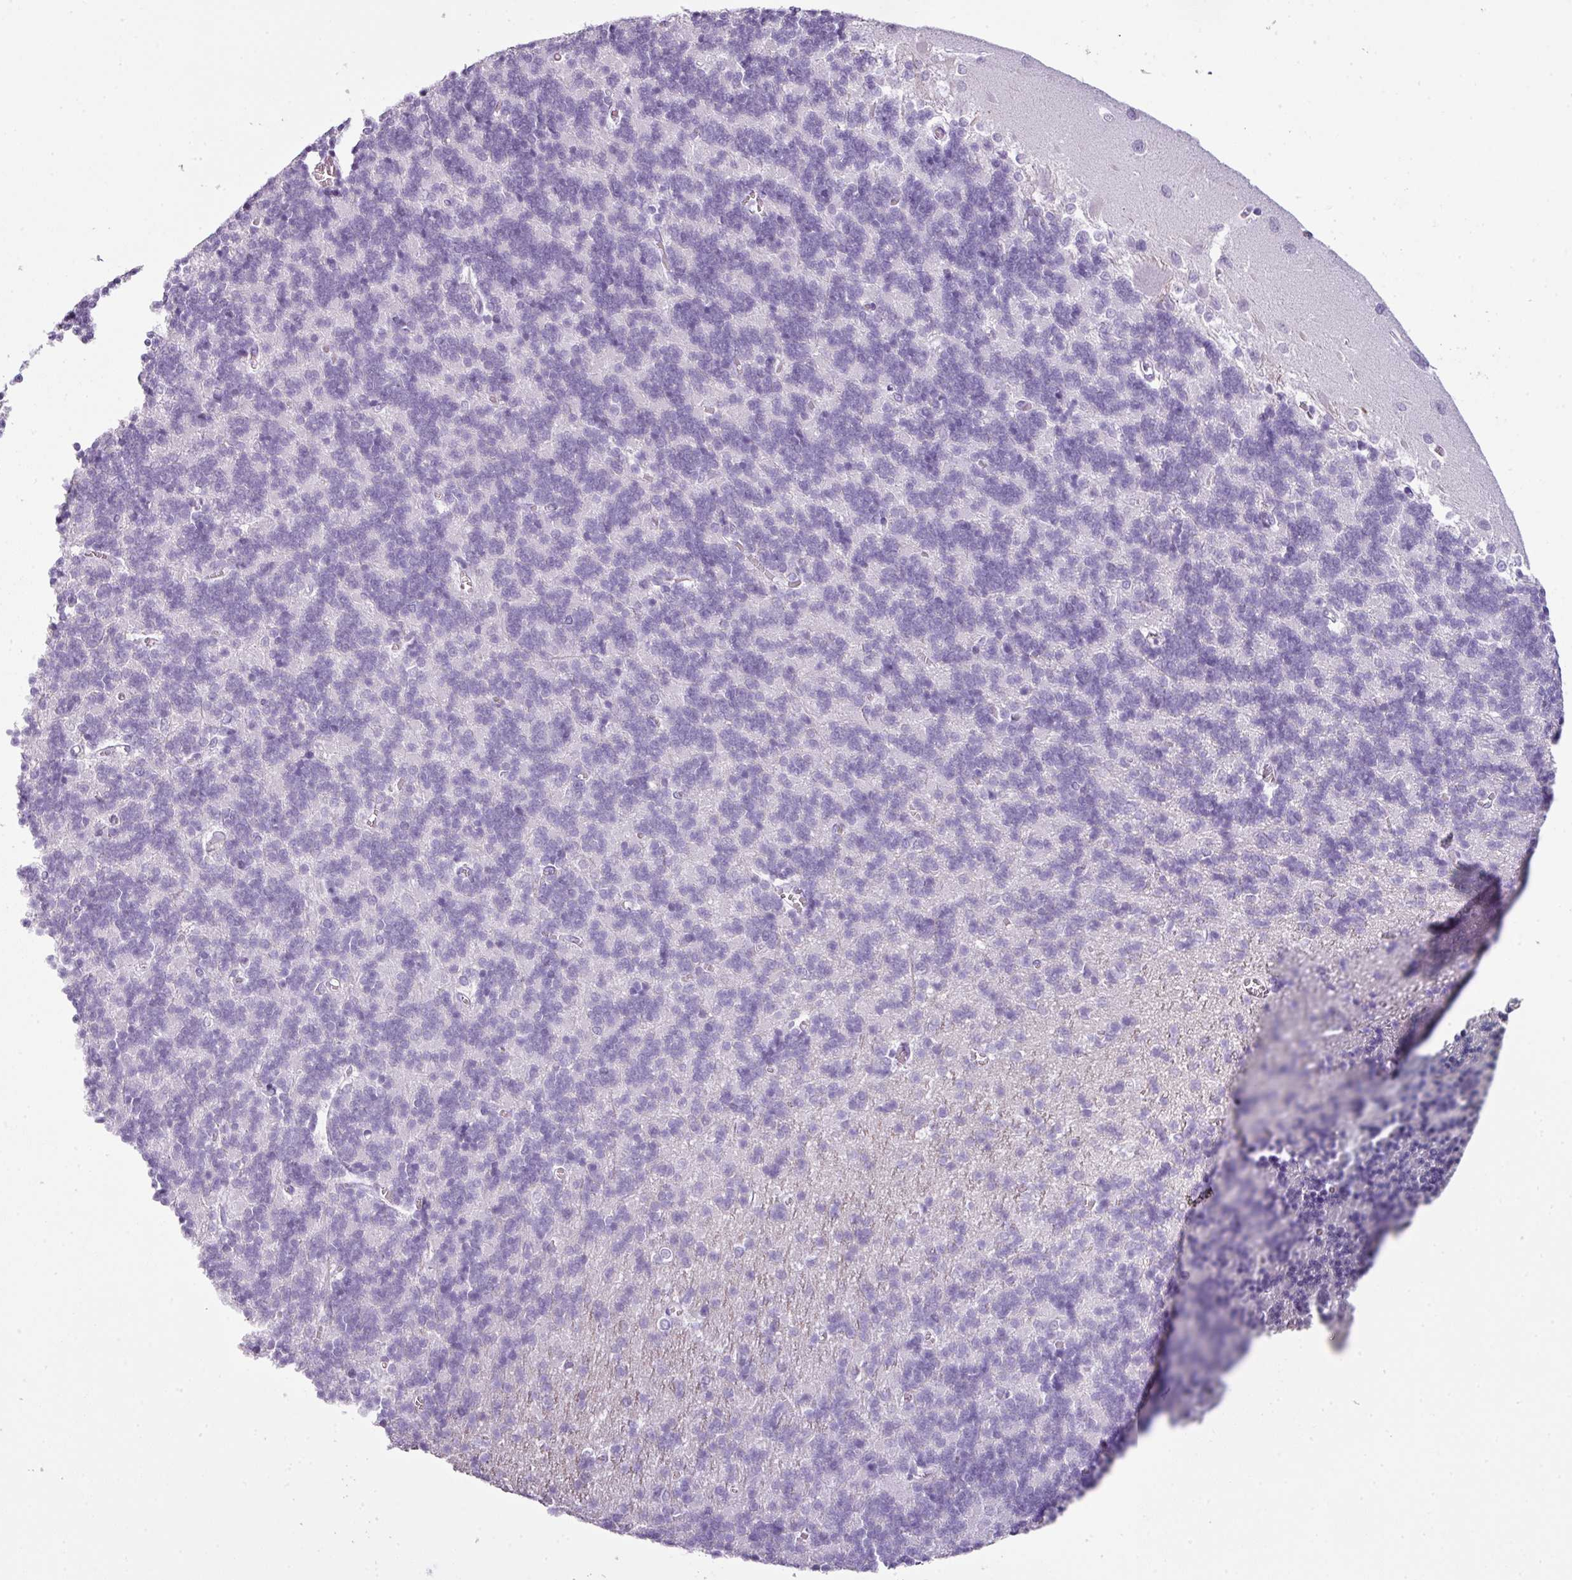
{"staining": {"intensity": "negative", "quantity": "none", "location": "none"}, "tissue": "cerebellum", "cell_type": "Cells in granular layer", "image_type": "normal", "snomed": [{"axis": "morphology", "description": "Normal tissue, NOS"}, {"axis": "topography", "description": "Cerebellum"}], "caption": "IHC image of normal human cerebellum stained for a protein (brown), which reveals no positivity in cells in granular layer. Brightfield microscopy of immunohistochemistry stained with DAB (brown) and hematoxylin (blue), captured at high magnification.", "gene": "SCT", "patient": {"sex": "male", "age": 37}}